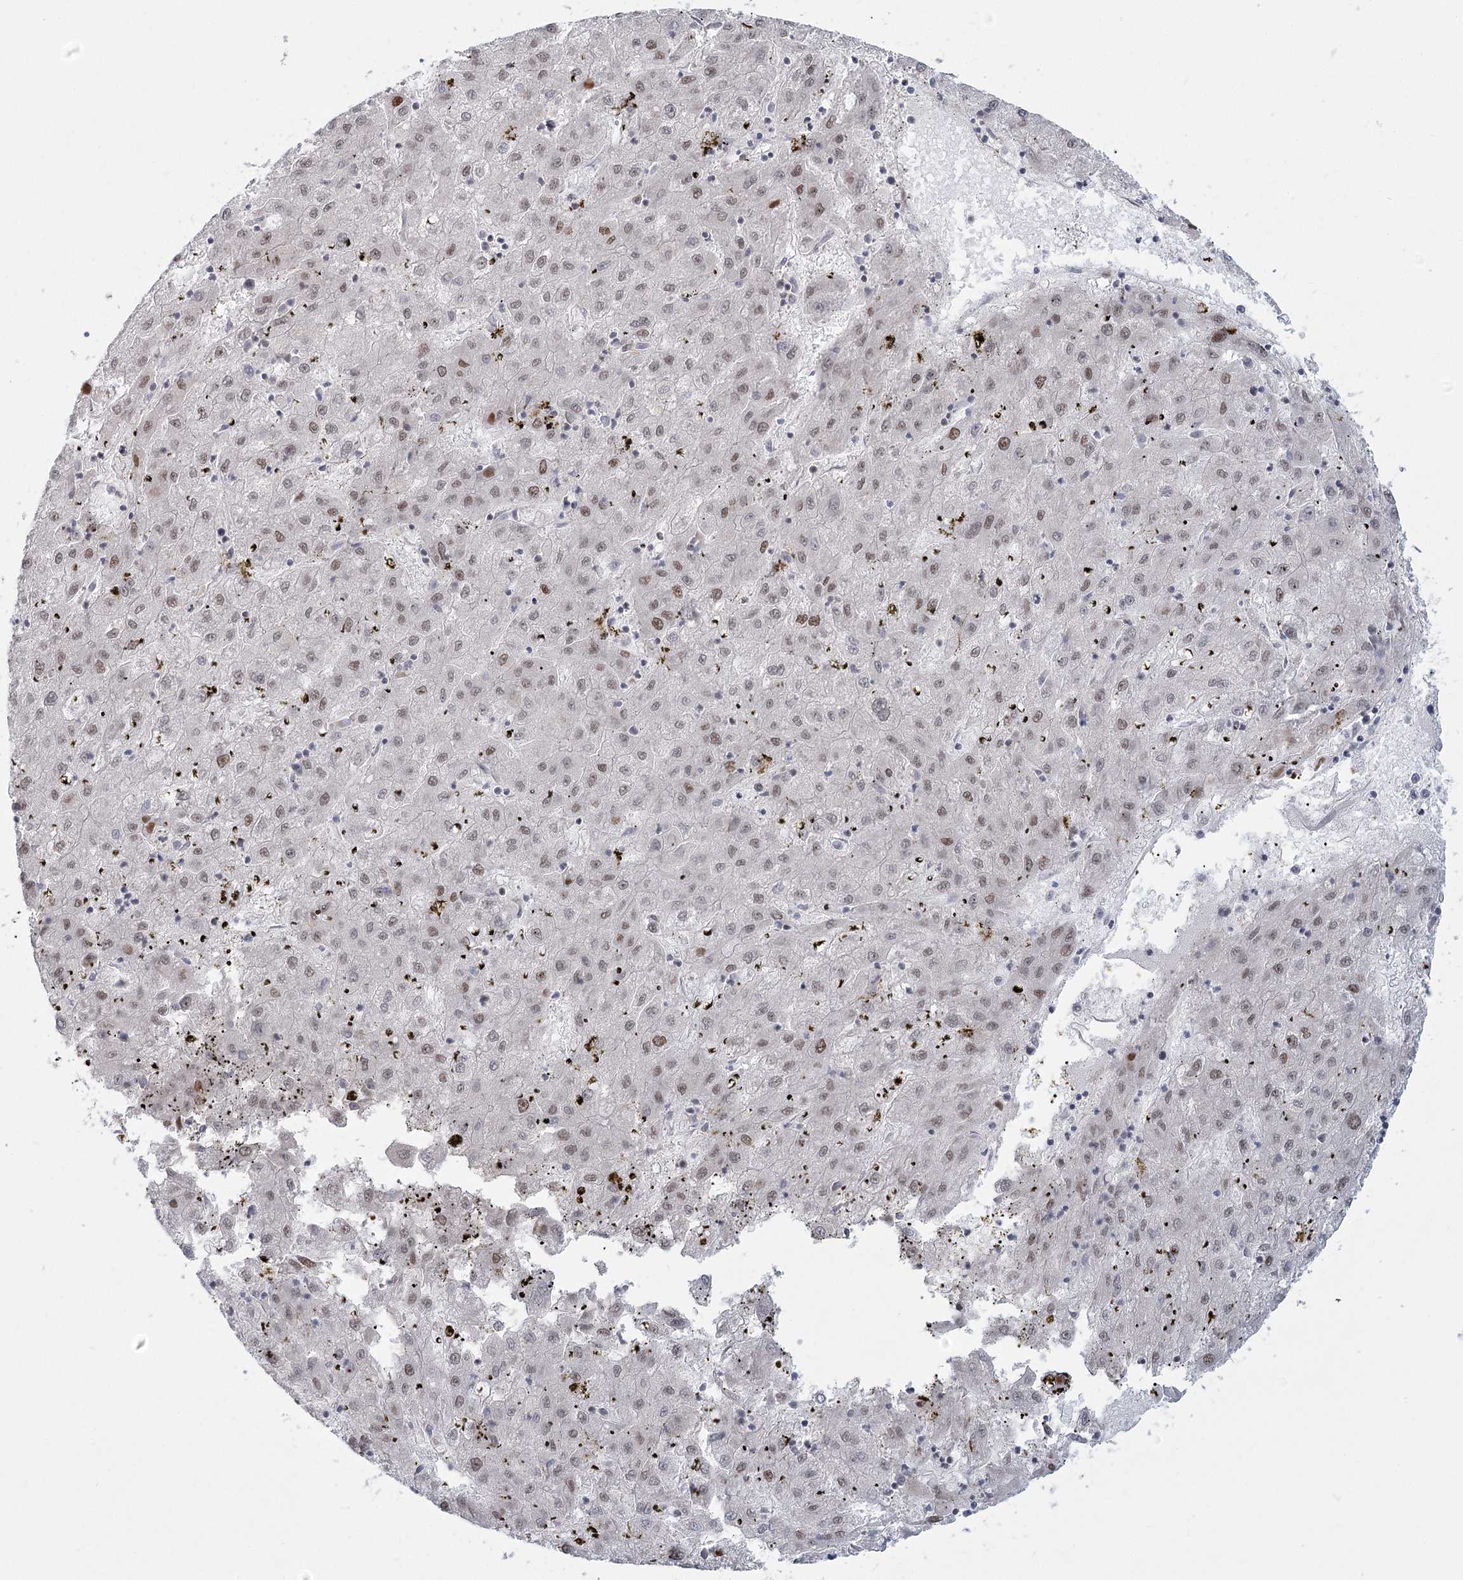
{"staining": {"intensity": "weak", "quantity": "<25%", "location": "nuclear"}, "tissue": "liver cancer", "cell_type": "Tumor cells", "image_type": "cancer", "snomed": [{"axis": "morphology", "description": "Carcinoma, Hepatocellular, NOS"}, {"axis": "topography", "description": "Liver"}], "caption": "Immunohistochemistry histopathology image of human liver cancer (hepatocellular carcinoma) stained for a protein (brown), which exhibits no positivity in tumor cells.", "gene": "R3HCC1L", "patient": {"sex": "male", "age": 72}}